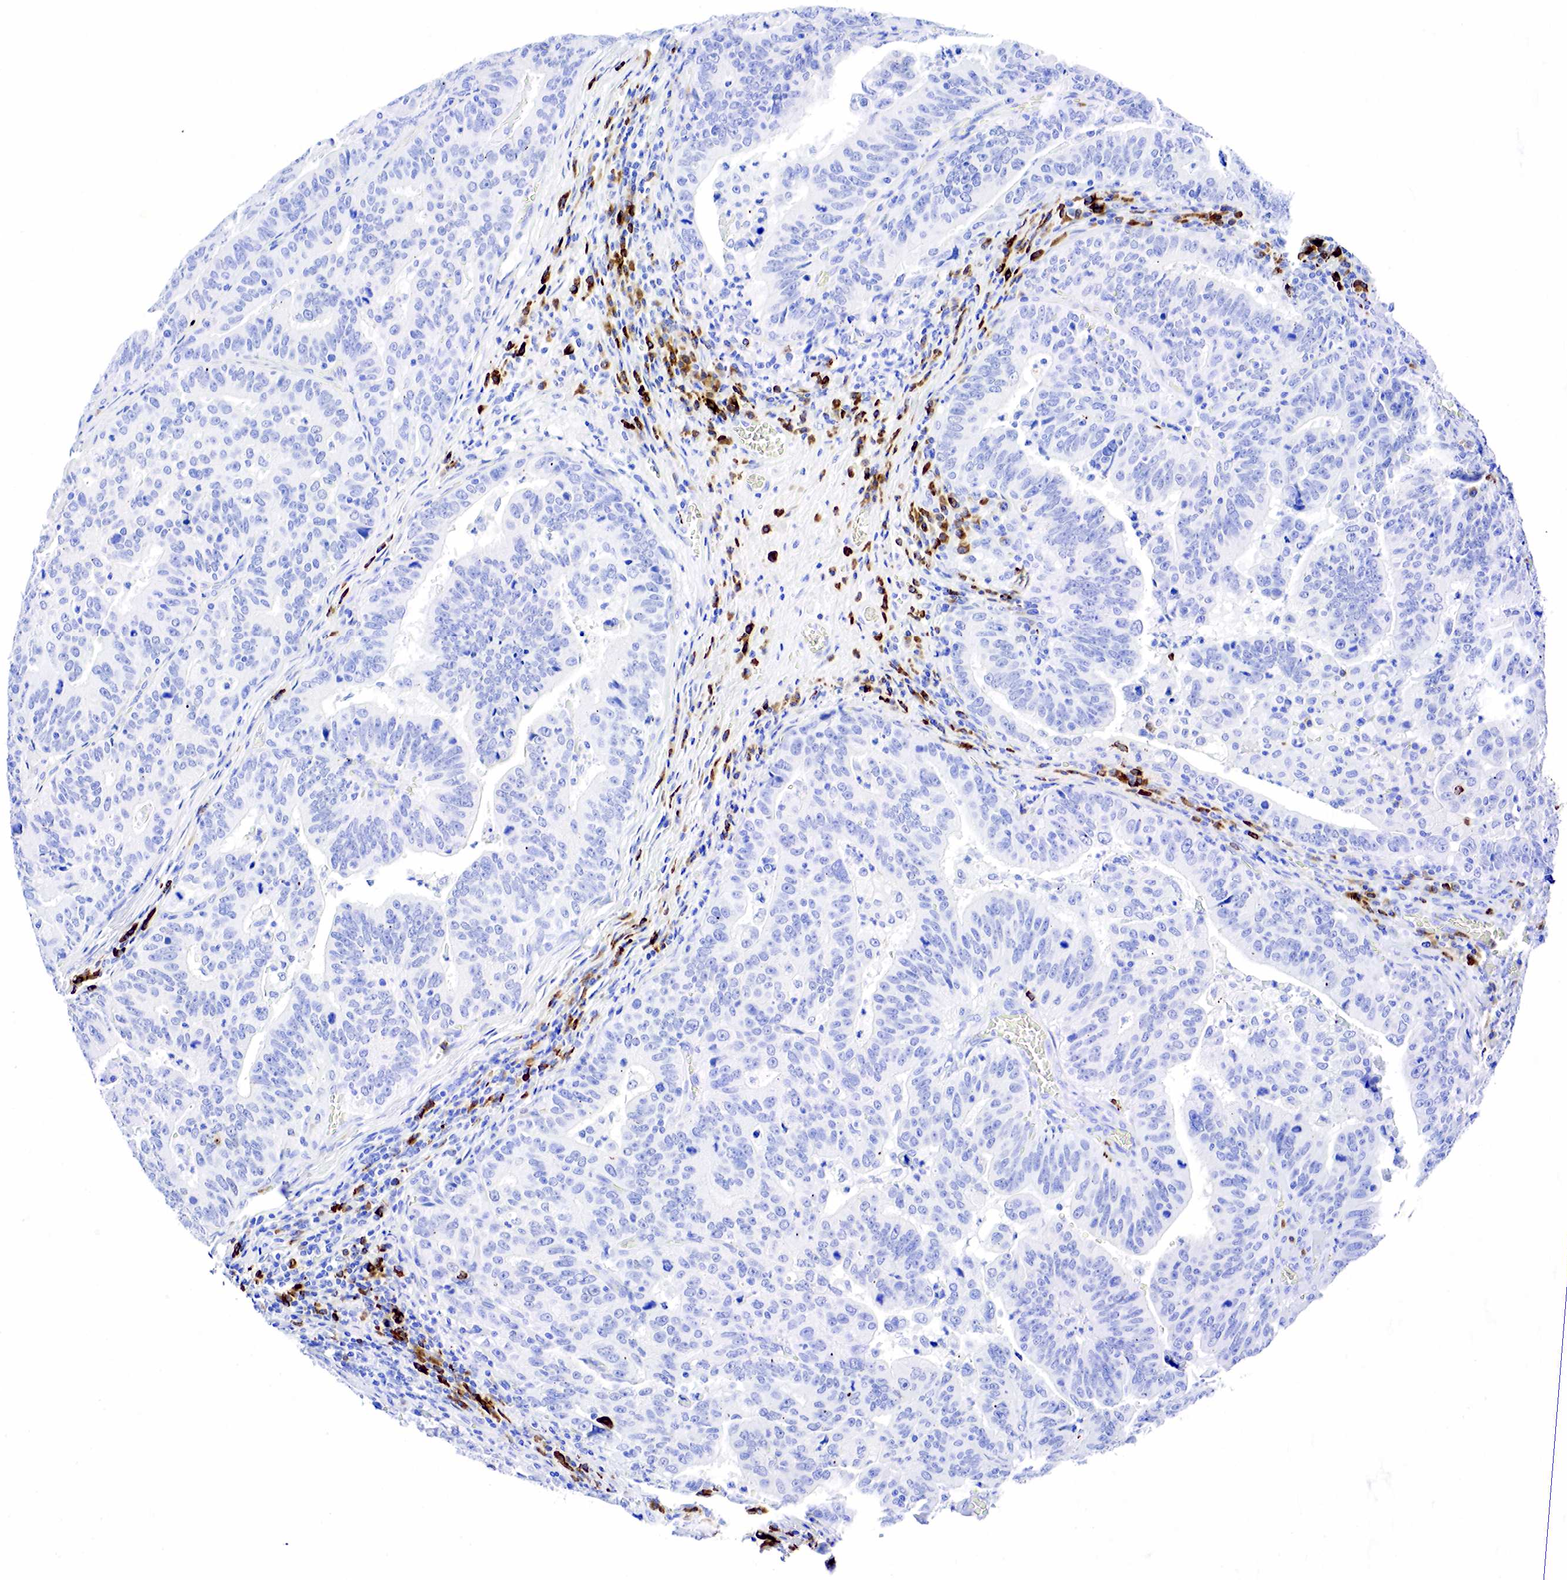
{"staining": {"intensity": "negative", "quantity": "none", "location": "none"}, "tissue": "stomach cancer", "cell_type": "Tumor cells", "image_type": "cancer", "snomed": [{"axis": "morphology", "description": "Adenocarcinoma, NOS"}, {"axis": "topography", "description": "Stomach, upper"}], "caption": "Human stomach adenocarcinoma stained for a protein using IHC demonstrates no positivity in tumor cells.", "gene": "CD79A", "patient": {"sex": "female", "age": 50}}